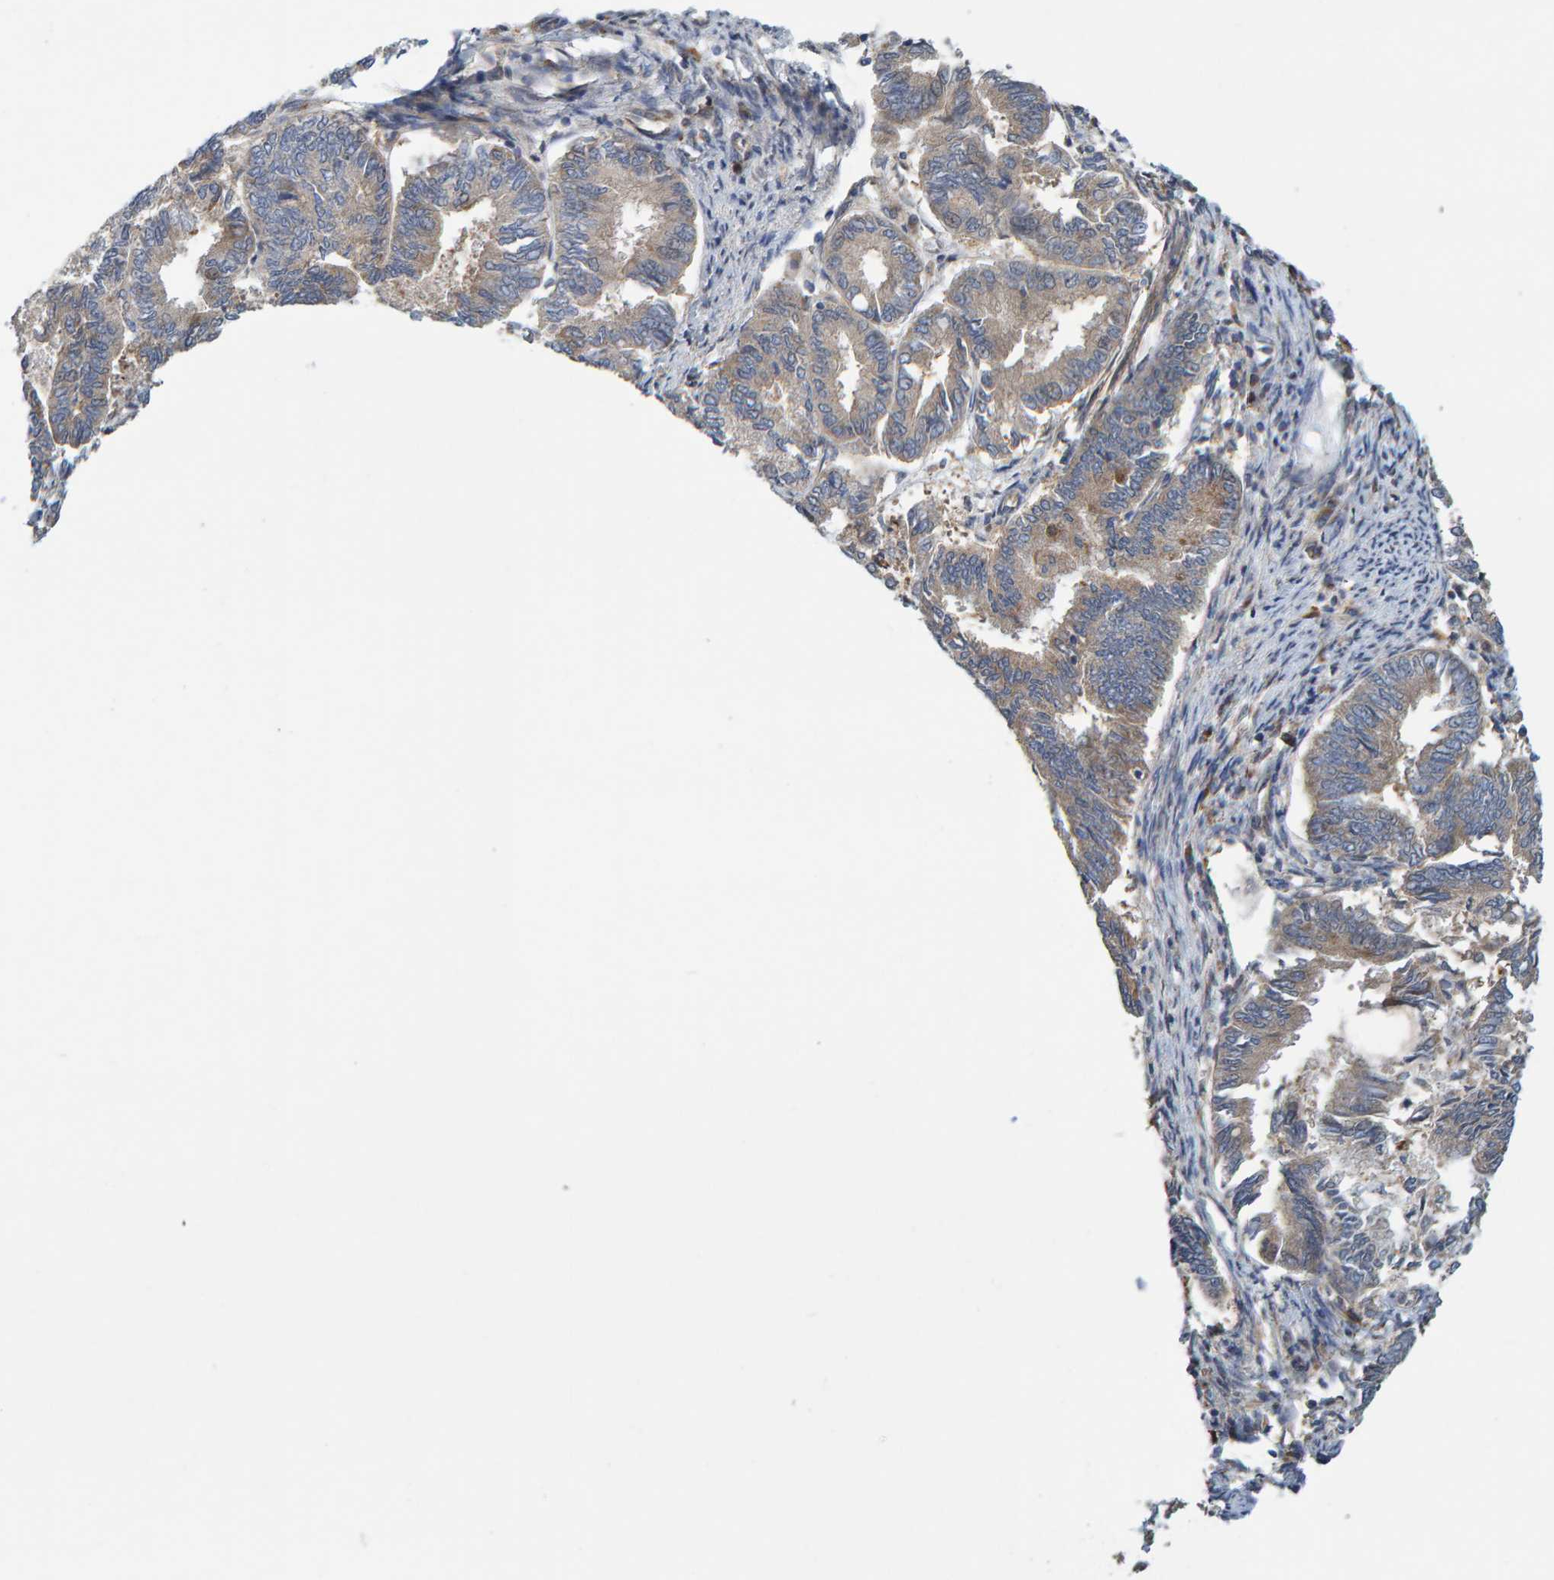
{"staining": {"intensity": "weak", "quantity": "<25%", "location": "cytoplasmic/membranous"}, "tissue": "endometrial cancer", "cell_type": "Tumor cells", "image_type": "cancer", "snomed": [{"axis": "morphology", "description": "Adenocarcinoma, NOS"}, {"axis": "topography", "description": "Endometrium"}], "caption": "IHC of human endometrial cancer exhibits no positivity in tumor cells.", "gene": "KIAA0753", "patient": {"sex": "female", "age": 86}}